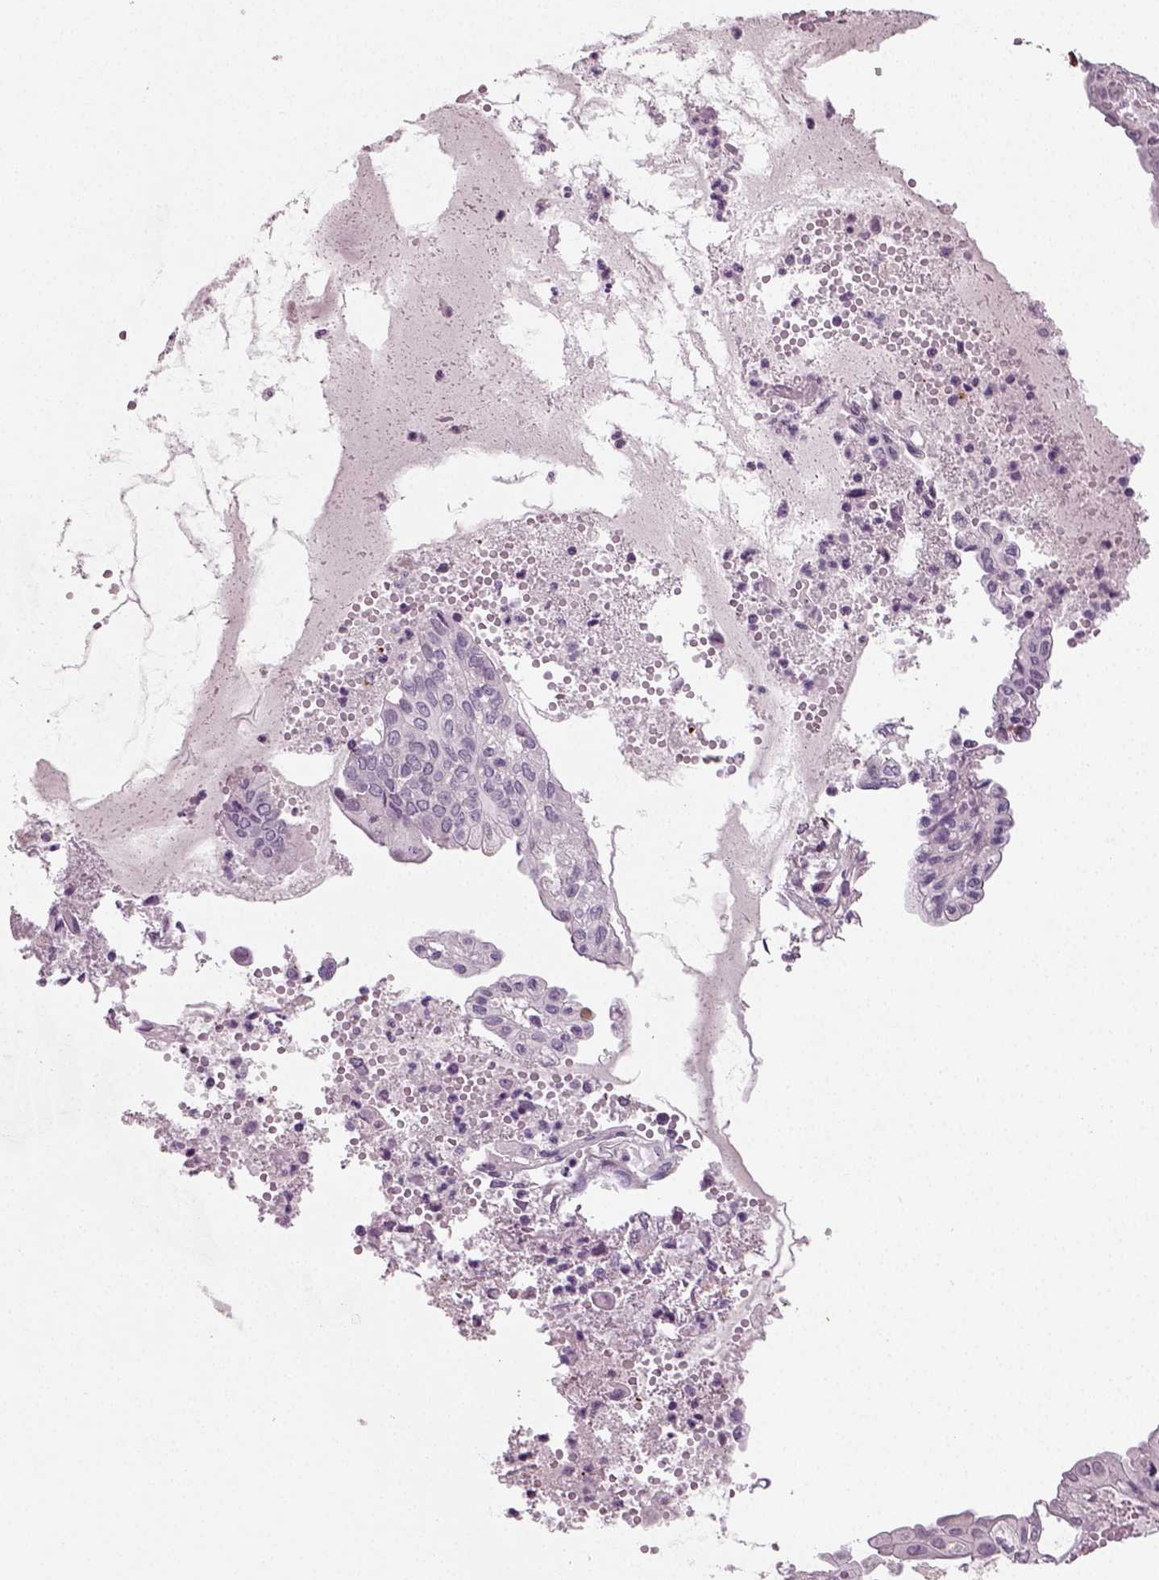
{"staining": {"intensity": "negative", "quantity": "none", "location": "none"}, "tissue": "endometrial cancer", "cell_type": "Tumor cells", "image_type": "cancer", "snomed": [{"axis": "morphology", "description": "Adenocarcinoma, NOS"}, {"axis": "topography", "description": "Endometrium"}], "caption": "DAB immunohistochemical staining of human adenocarcinoma (endometrial) reveals no significant positivity in tumor cells.", "gene": "SYNGAP1", "patient": {"sex": "female", "age": 68}}